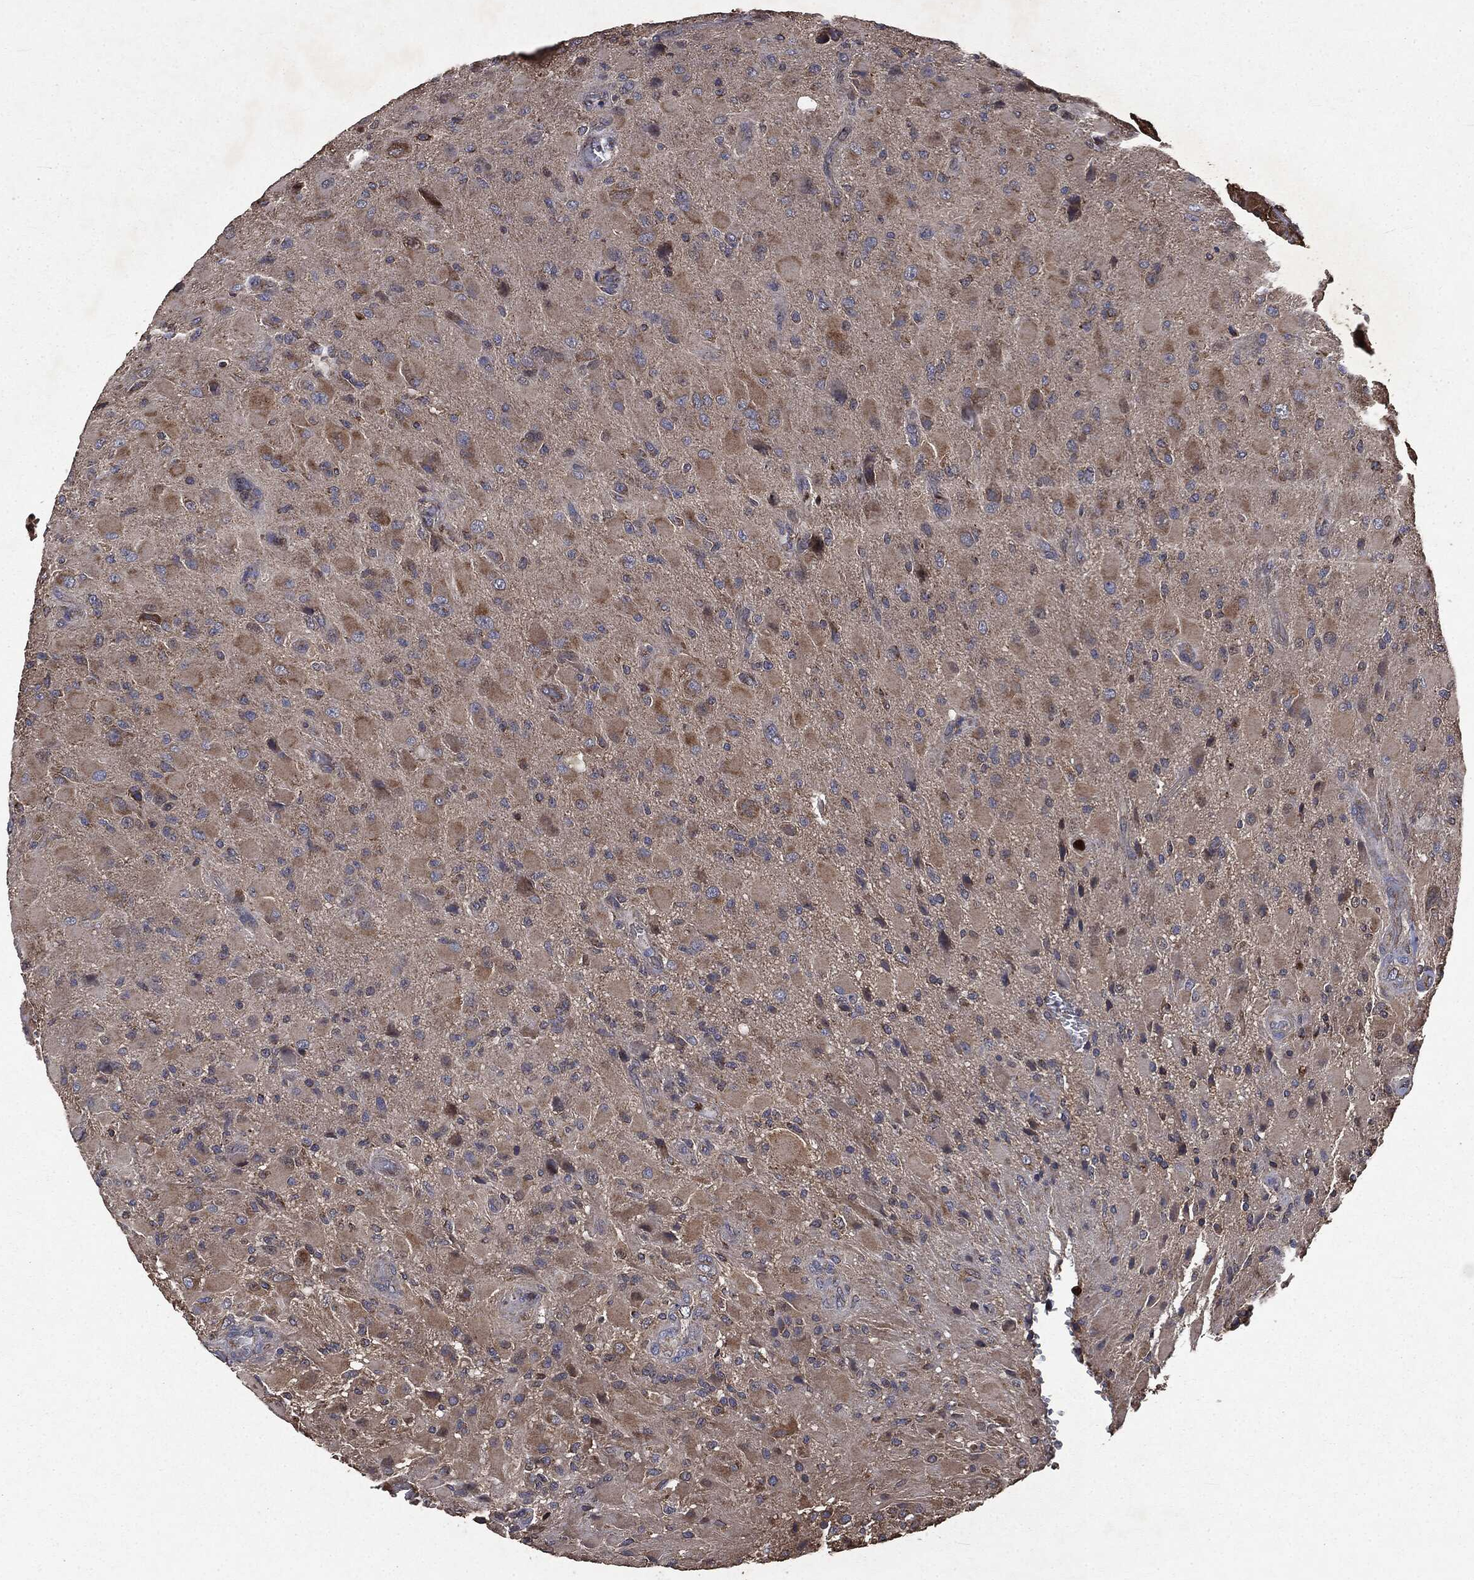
{"staining": {"intensity": "moderate", "quantity": "25%-75%", "location": "cytoplasmic/membranous"}, "tissue": "glioma", "cell_type": "Tumor cells", "image_type": "cancer", "snomed": [{"axis": "morphology", "description": "Glioma, malignant, High grade"}, {"axis": "topography", "description": "Cerebral cortex"}], "caption": "The photomicrograph shows a brown stain indicating the presence of a protein in the cytoplasmic/membranous of tumor cells in glioma.", "gene": "MAPK6", "patient": {"sex": "male", "age": 35}}